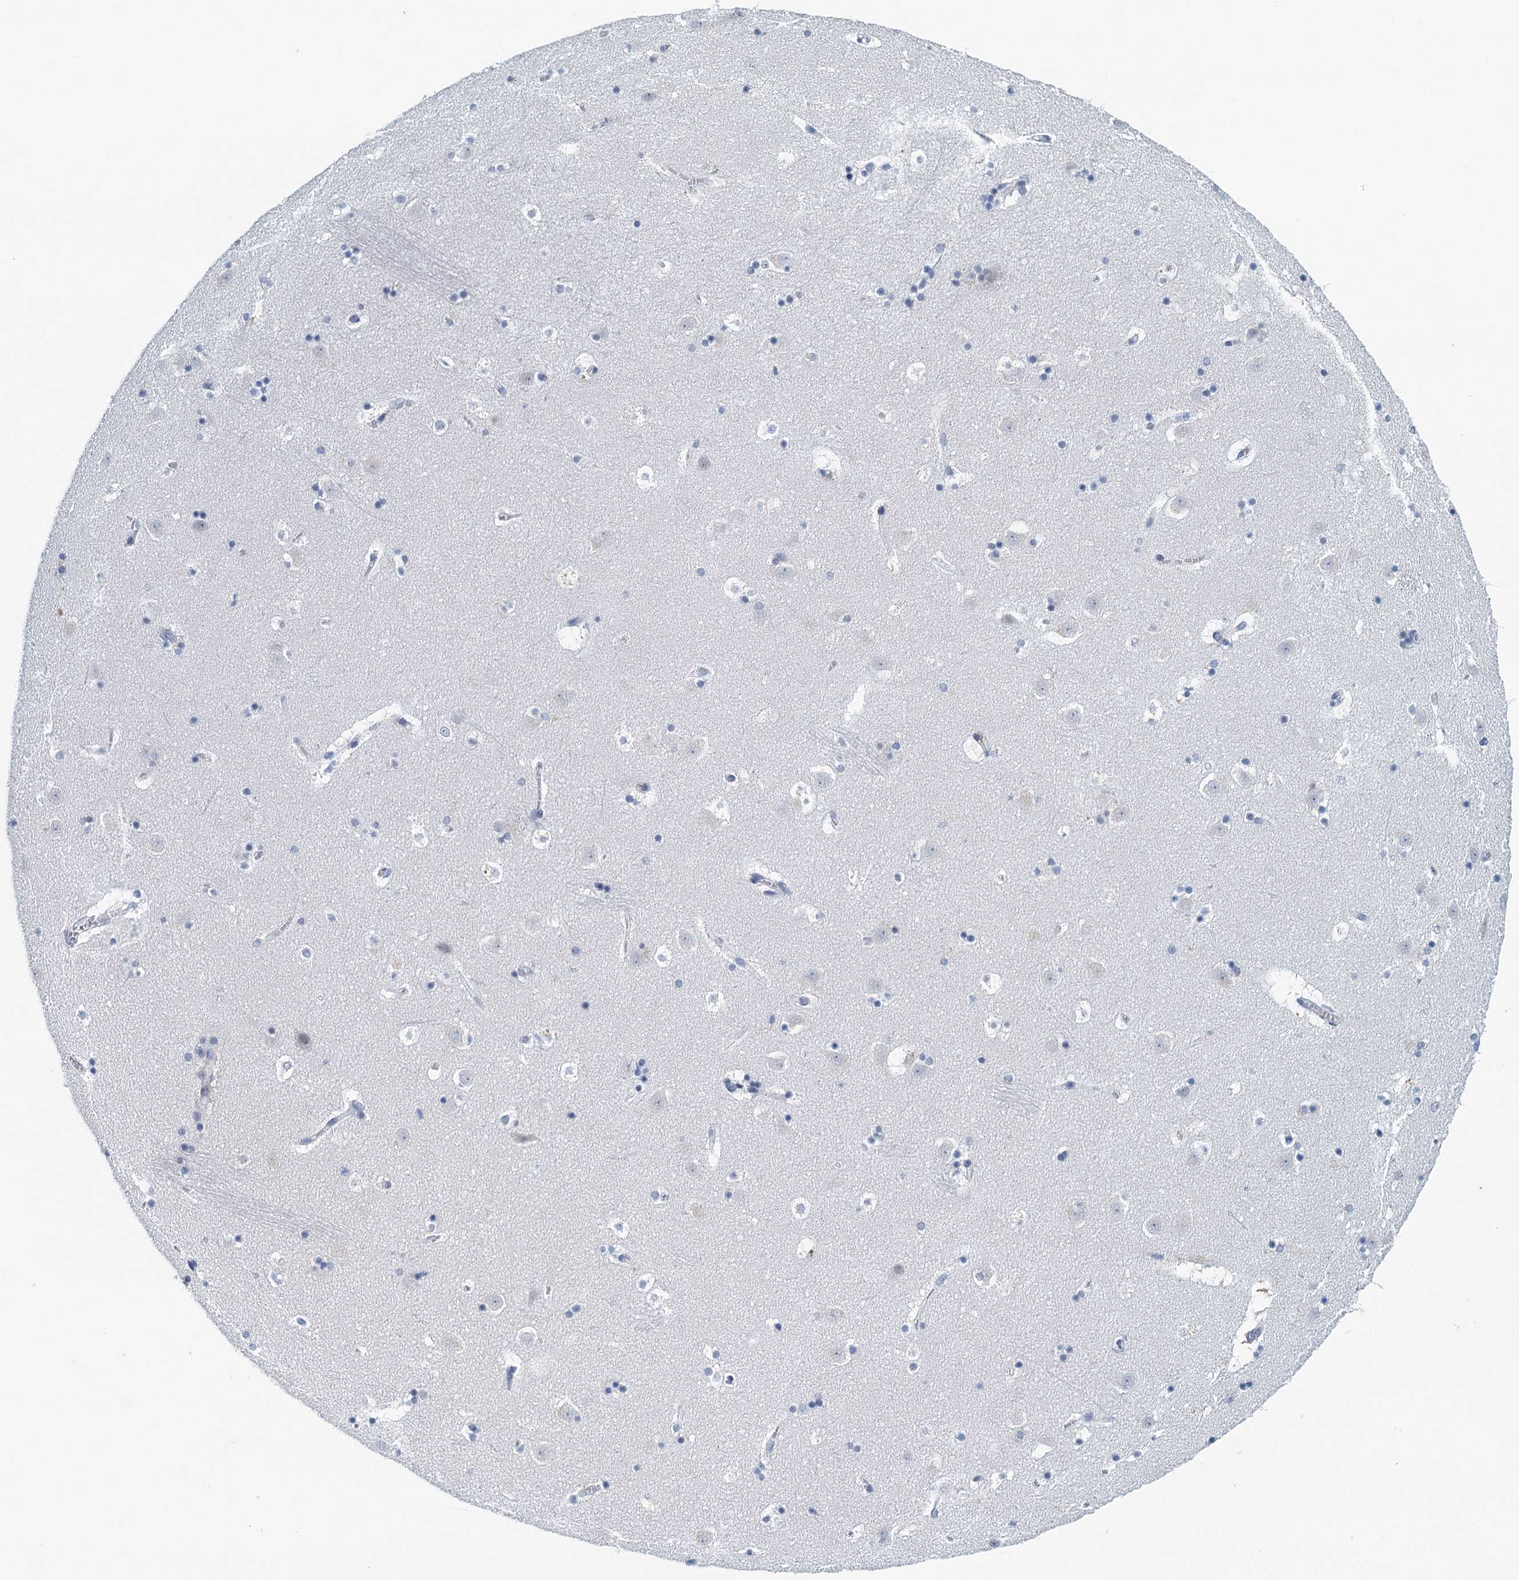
{"staining": {"intensity": "negative", "quantity": "none", "location": "none"}, "tissue": "caudate", "cell_type": "Glial cells", "image_type": "normal", "snomed": [{"axis": "morphology", "description": "Normal tissue, NOS"}, {"axis": "topography", "description": "Lateral ventricle wall"}], "caption": "Caudate was stained to show a protein in brown. There is no significant positivity in glial cells. (Immunohistochemistry (ihc), brightfield microscopy, high magnification).", "gene": "C16orf95", "patient": {"sex": "male", "age": 45}}